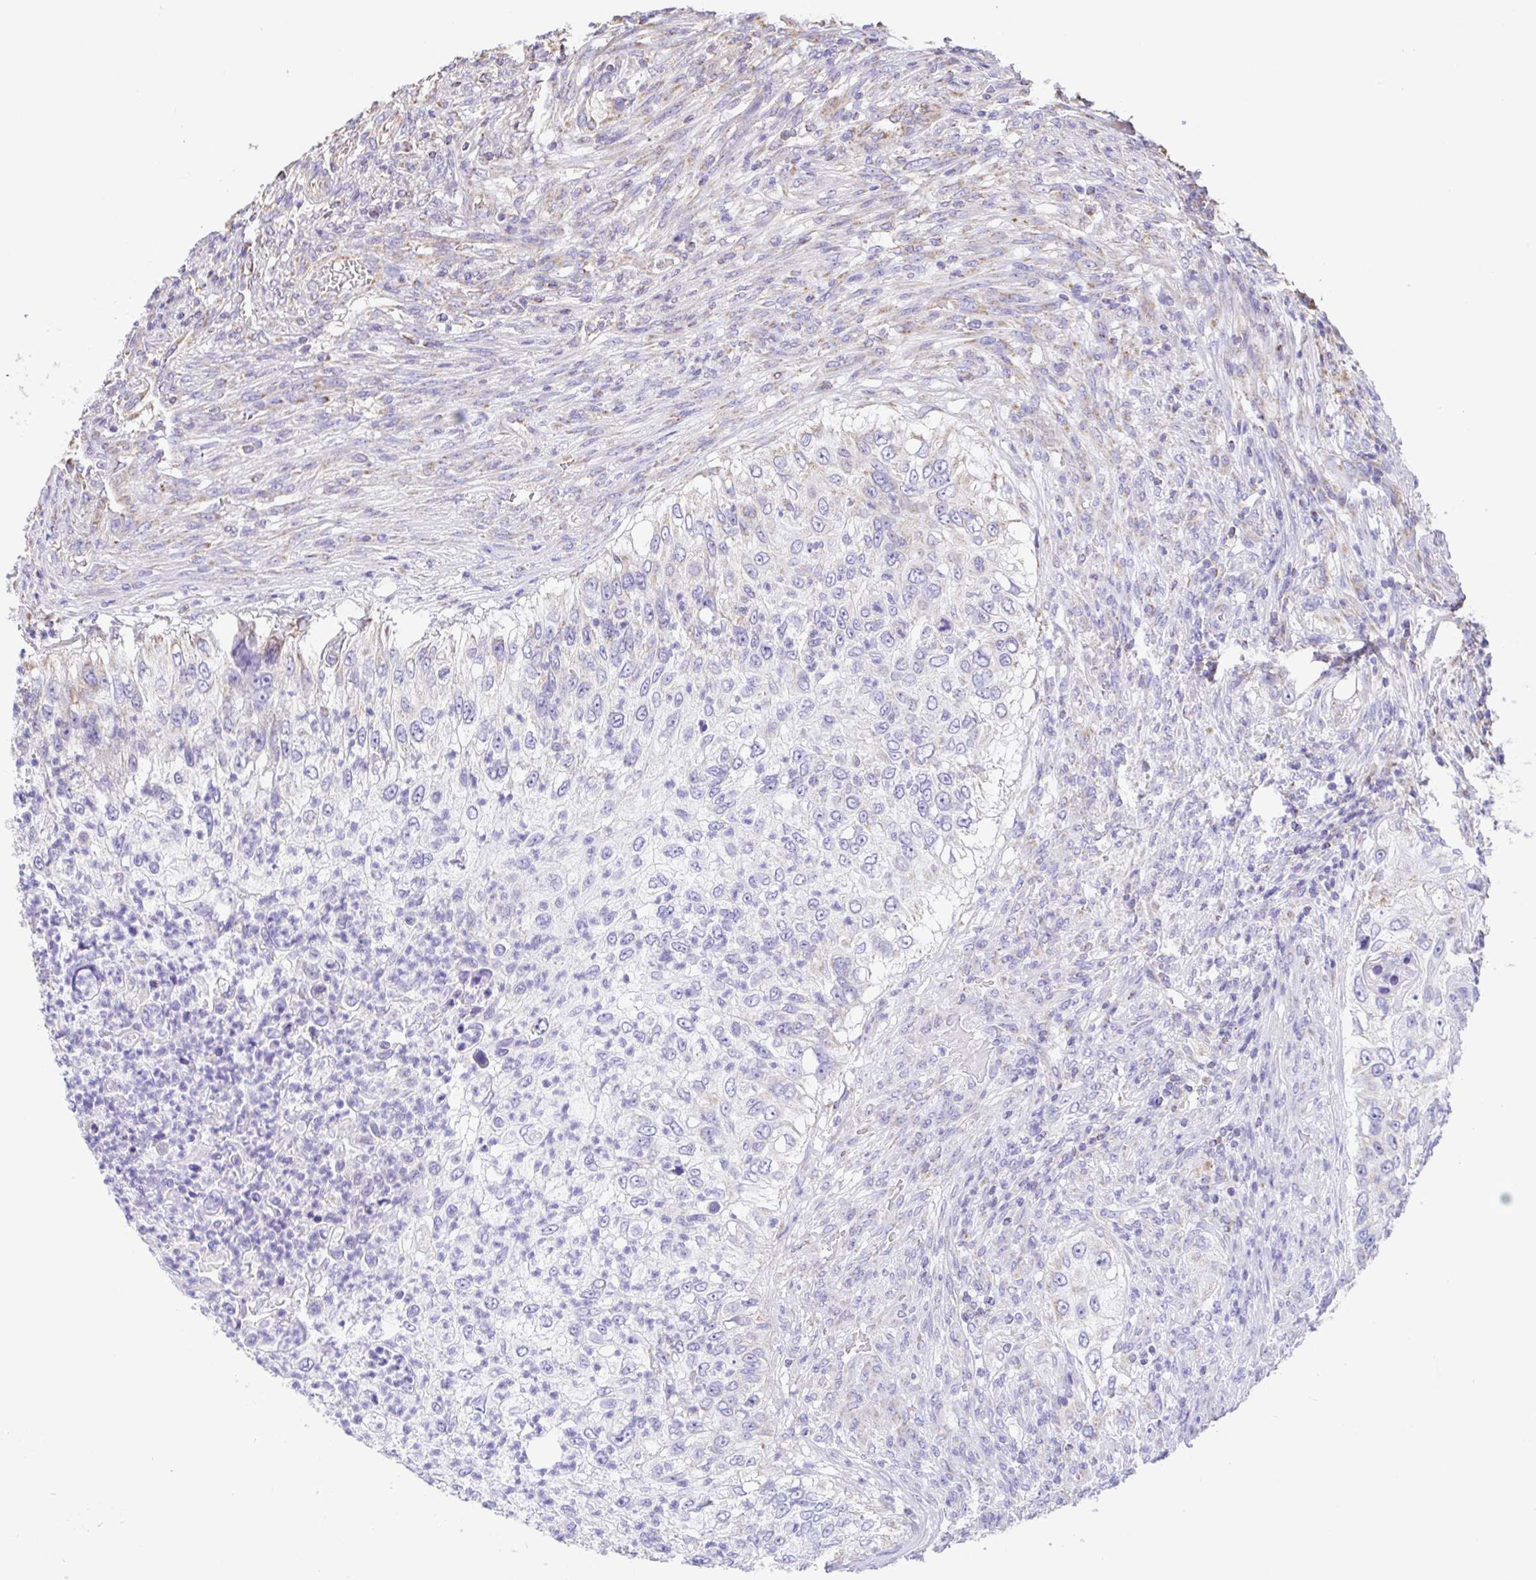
{"staining": {"intensity": "weak", "quantity": "<25%", "location": "cytoplasmic/membranous"}, "tissue": "urothelial cancer", "cell_type": "Tumor cells", "image_type": "cancer", "snomed": [{"axis": "morphology", "description": "Urothelial carcinoma, High grade"}, {"axis": "topography", "description": "Urinary bladder"}], "caption": "Tumor cells are negative for brown protein staining in high-grade urothelial carcinoma.", "gene": "GINM1", "patient": {"sex": "female", "age": 60}}